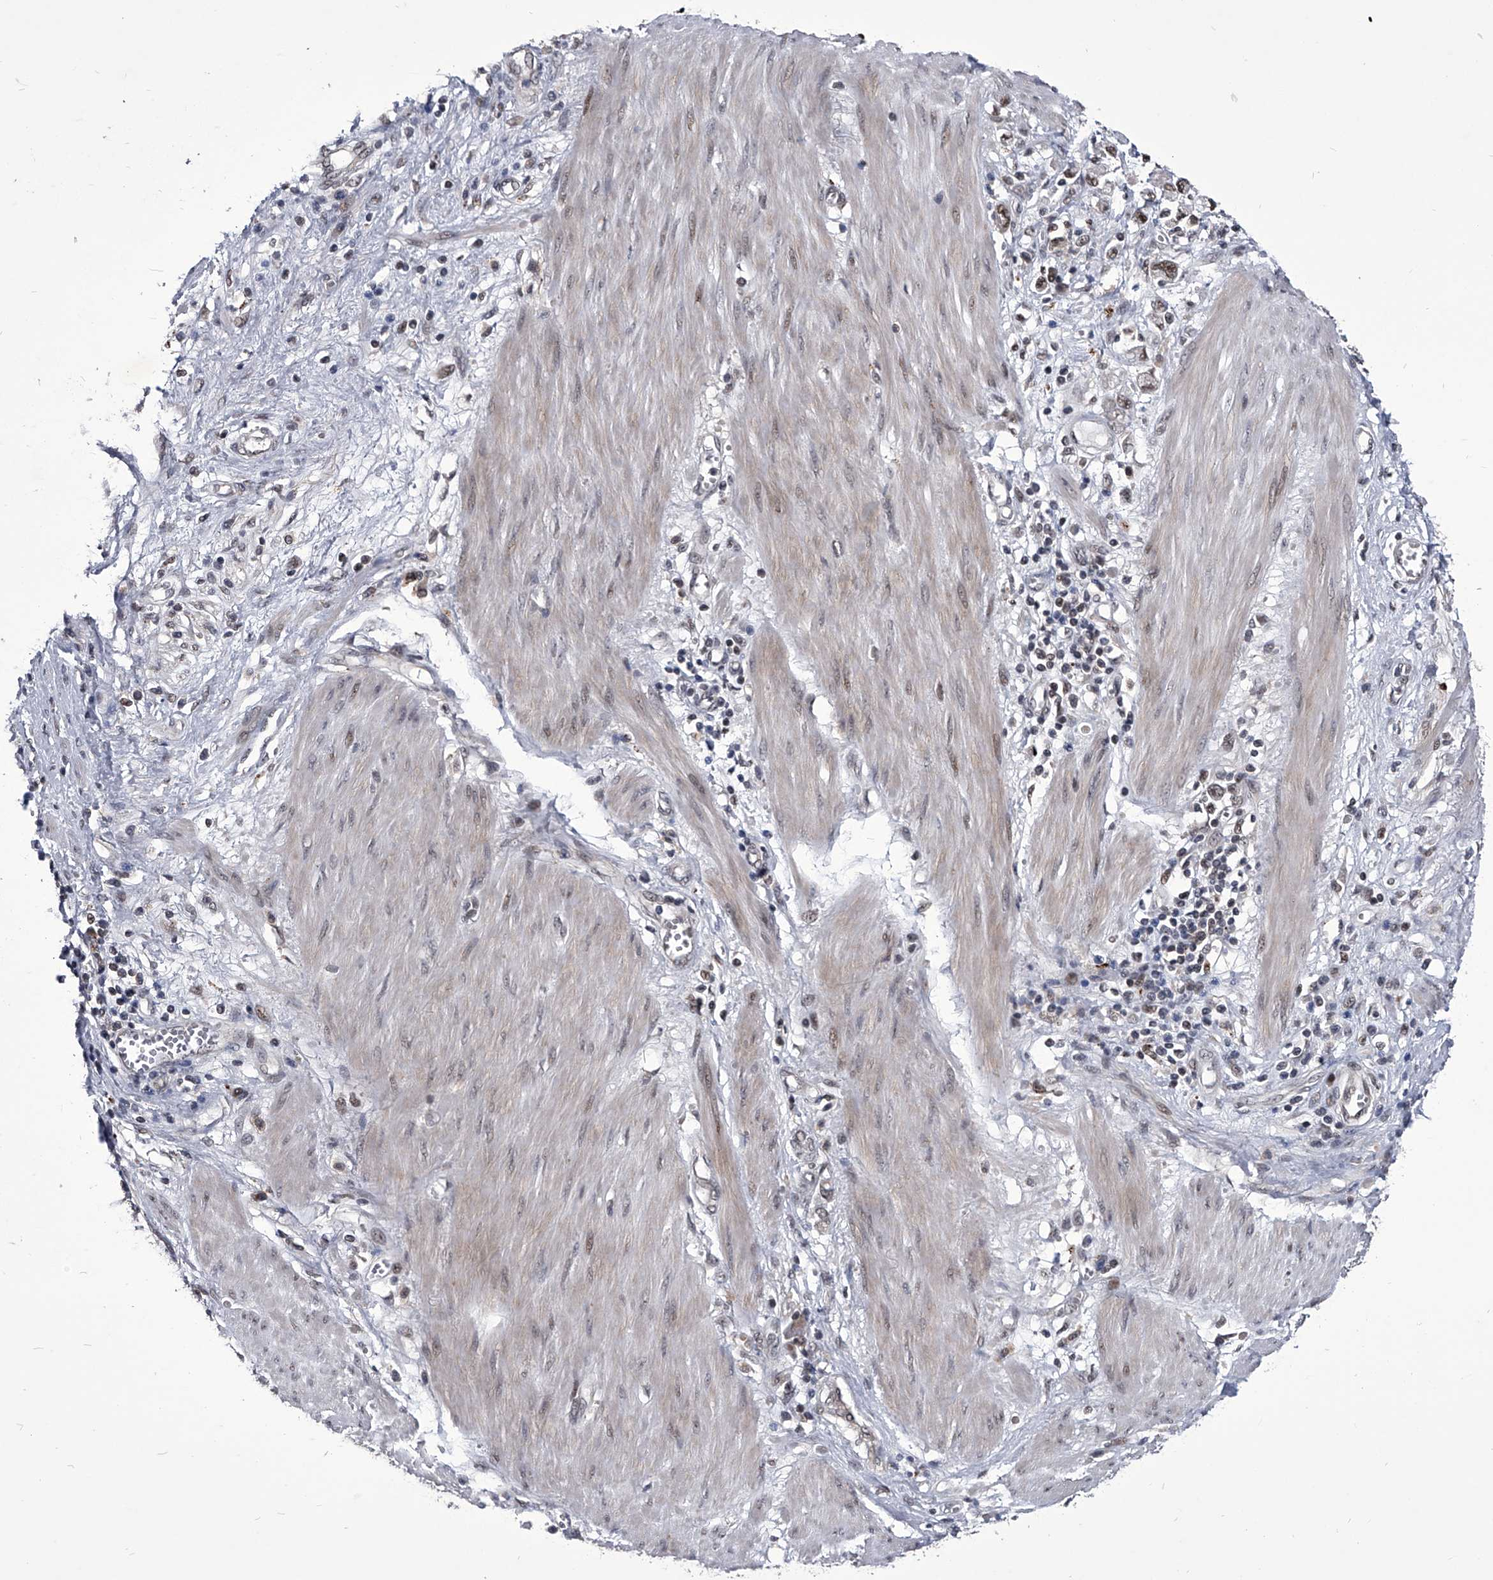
{"staining": {"intensity": "weak", "quantity": "<25%", "location": "nuclear"}, "tissue": "stomach cancer", "cell_type": "Tumor cells", "image_type": "cancer", "snomed": [{"axis": "morphology", "description": "Adenocarcinoma, NOS"}, {"axis": "topography", "description": "Stomach"}], "caption": "The histopathology image demonstrates no significant staining in tumor cells of adenocarcinoma (stomach). (Immunohistochemistry (ihc), brightfield microscopy, high magnification).", "gene": "CMTR1", "patient": {"sex": "female", "age": 76}}